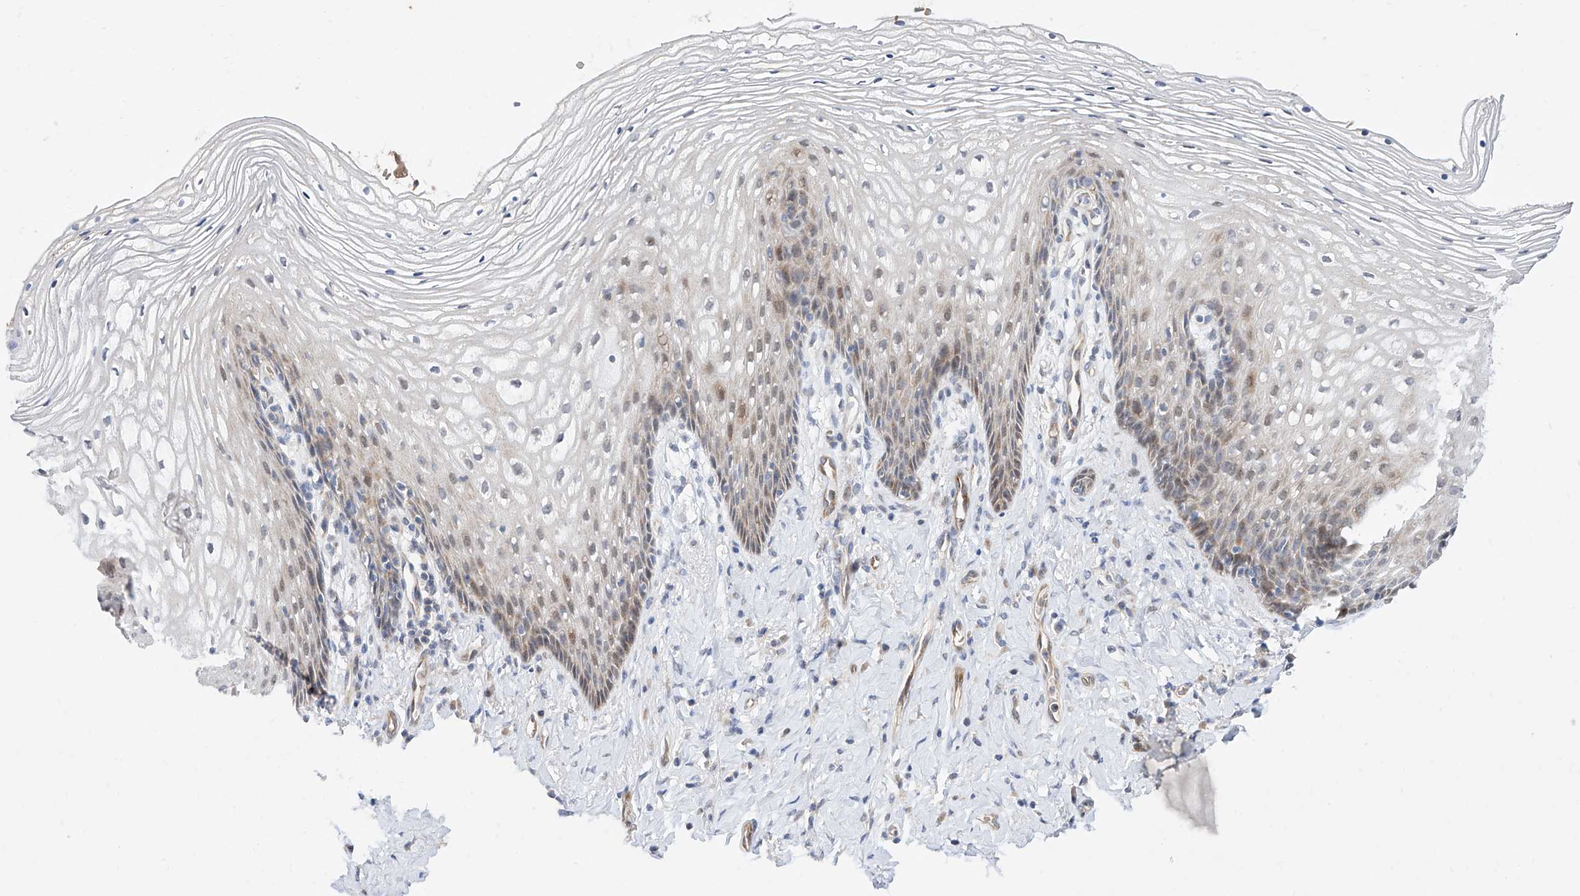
{"staining": {"intensity": "moderate", "quantity": "25%-75%", "location": "cytoplasmic/membranous,nuclear"}, "tissue": "vagina", "cell_type": "Squamous epithelial cells", "image_type": "normal", "snomed": [{"axis": "morphology", "description": "Normal tissue, NOS"}, {"axis": "topography", "description": "Vagina"}], "caption": "Normal vagina demonstrates moderate cytoplasmic/membranous,nuclear positivity in approximately 25%-75% of squamous epithelial cells, visualized by immunohistochemistry.", "gene": "FUCA2", "patient": {"sex": "female", "age": 60}}